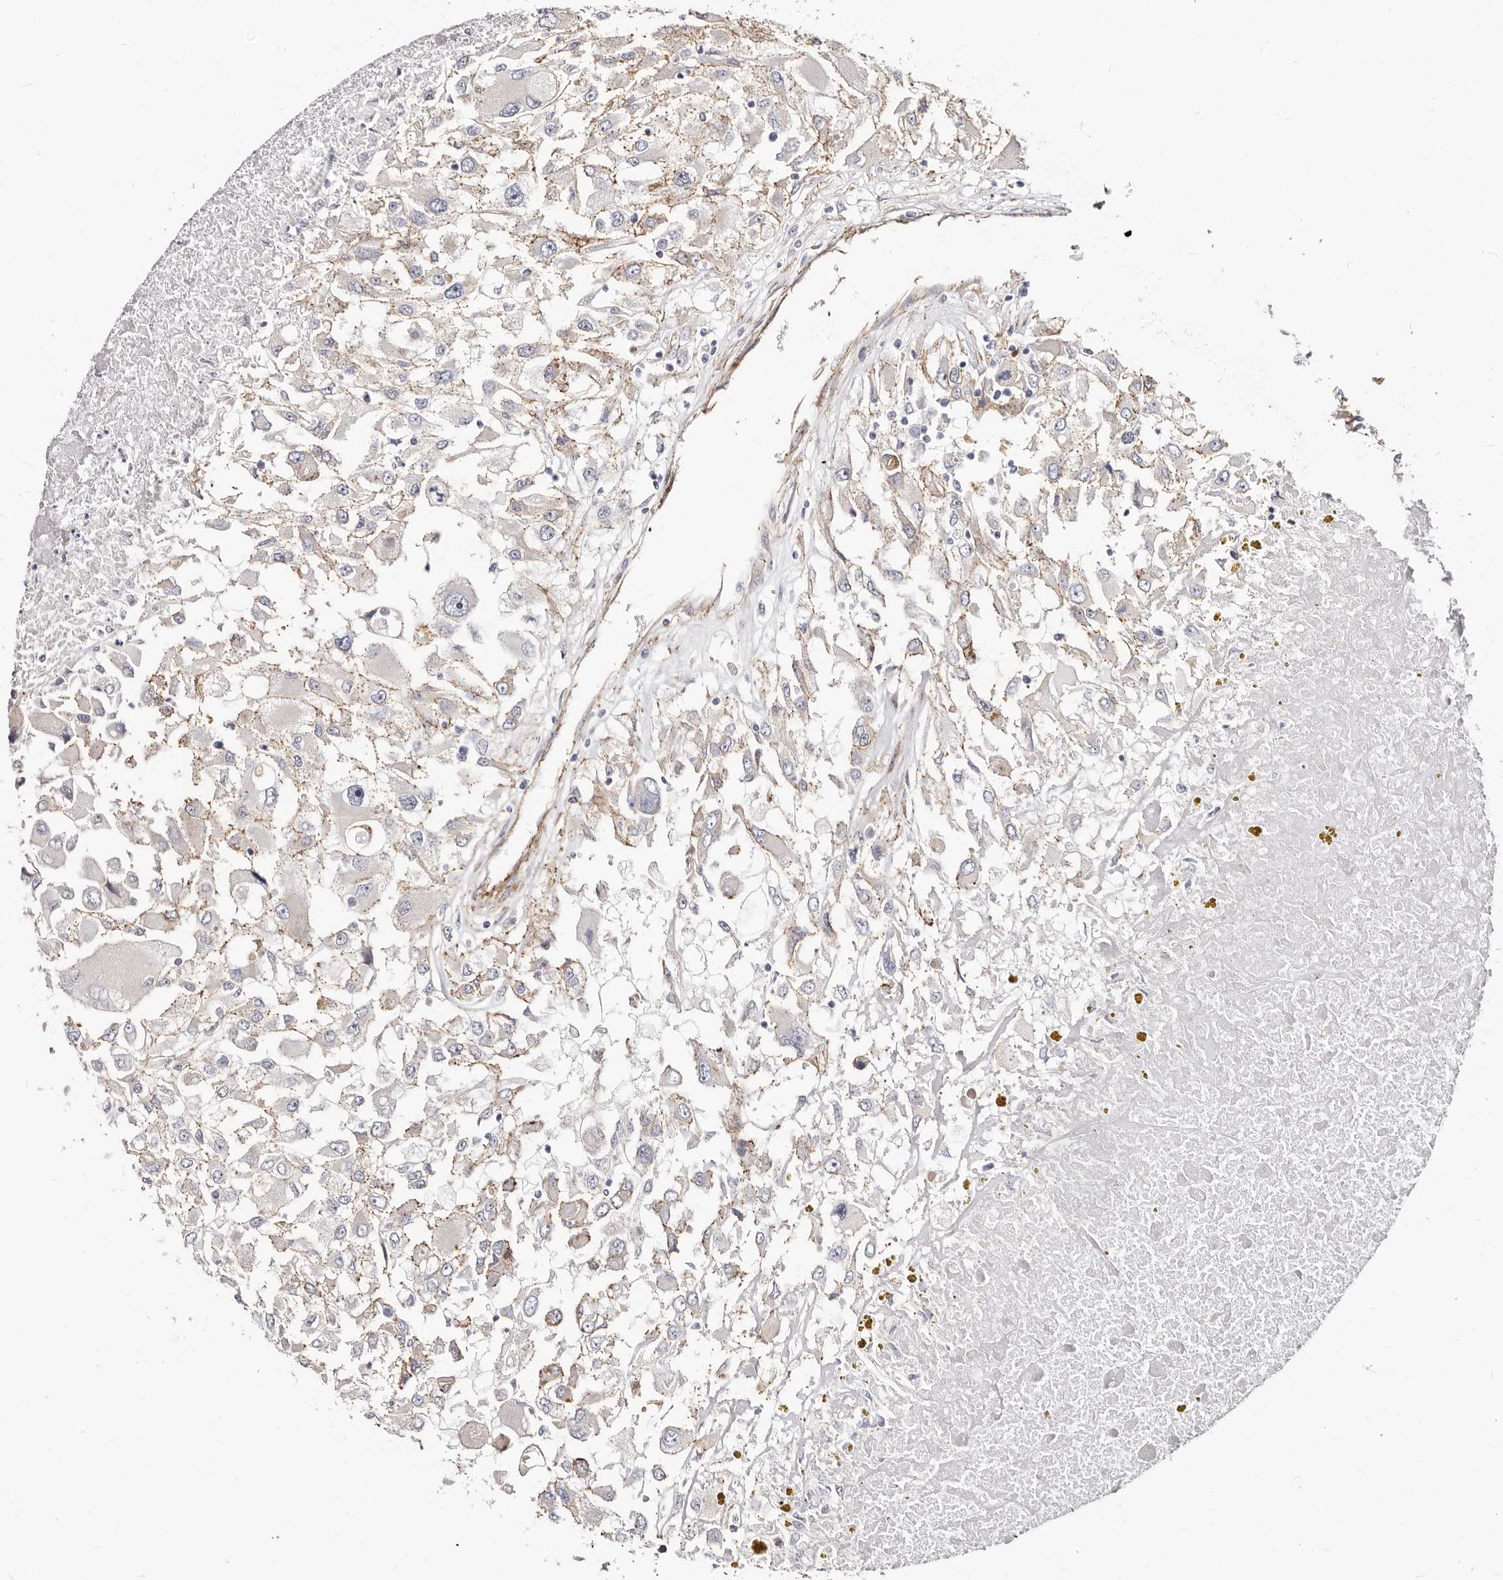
{"staining": {"intensity": "weak", "quantity": "25%-75%", "location": "cytoplasmic/membranous"}, "tissue": "renal cancer", "cell_type": "Tumor cells", "image_type": "cancer", "snomed": [{"axis": "morphology", "description": "Adenocarcinoma, NOS"}, {"axis": "topography", "description": "Kidney"}], "caption": "The image exhibits staining of renal adenocarcinoma, revealing weak cytoplasmic/membranous protein staining (brown color) within tumor cells. The staining was performed using DAB, with brown indicating positive protein expression. Nuclei are stained blue with hematoxylin.", "gene": "CTNNB1", "patient": {"sex": "female", "age": 52}}